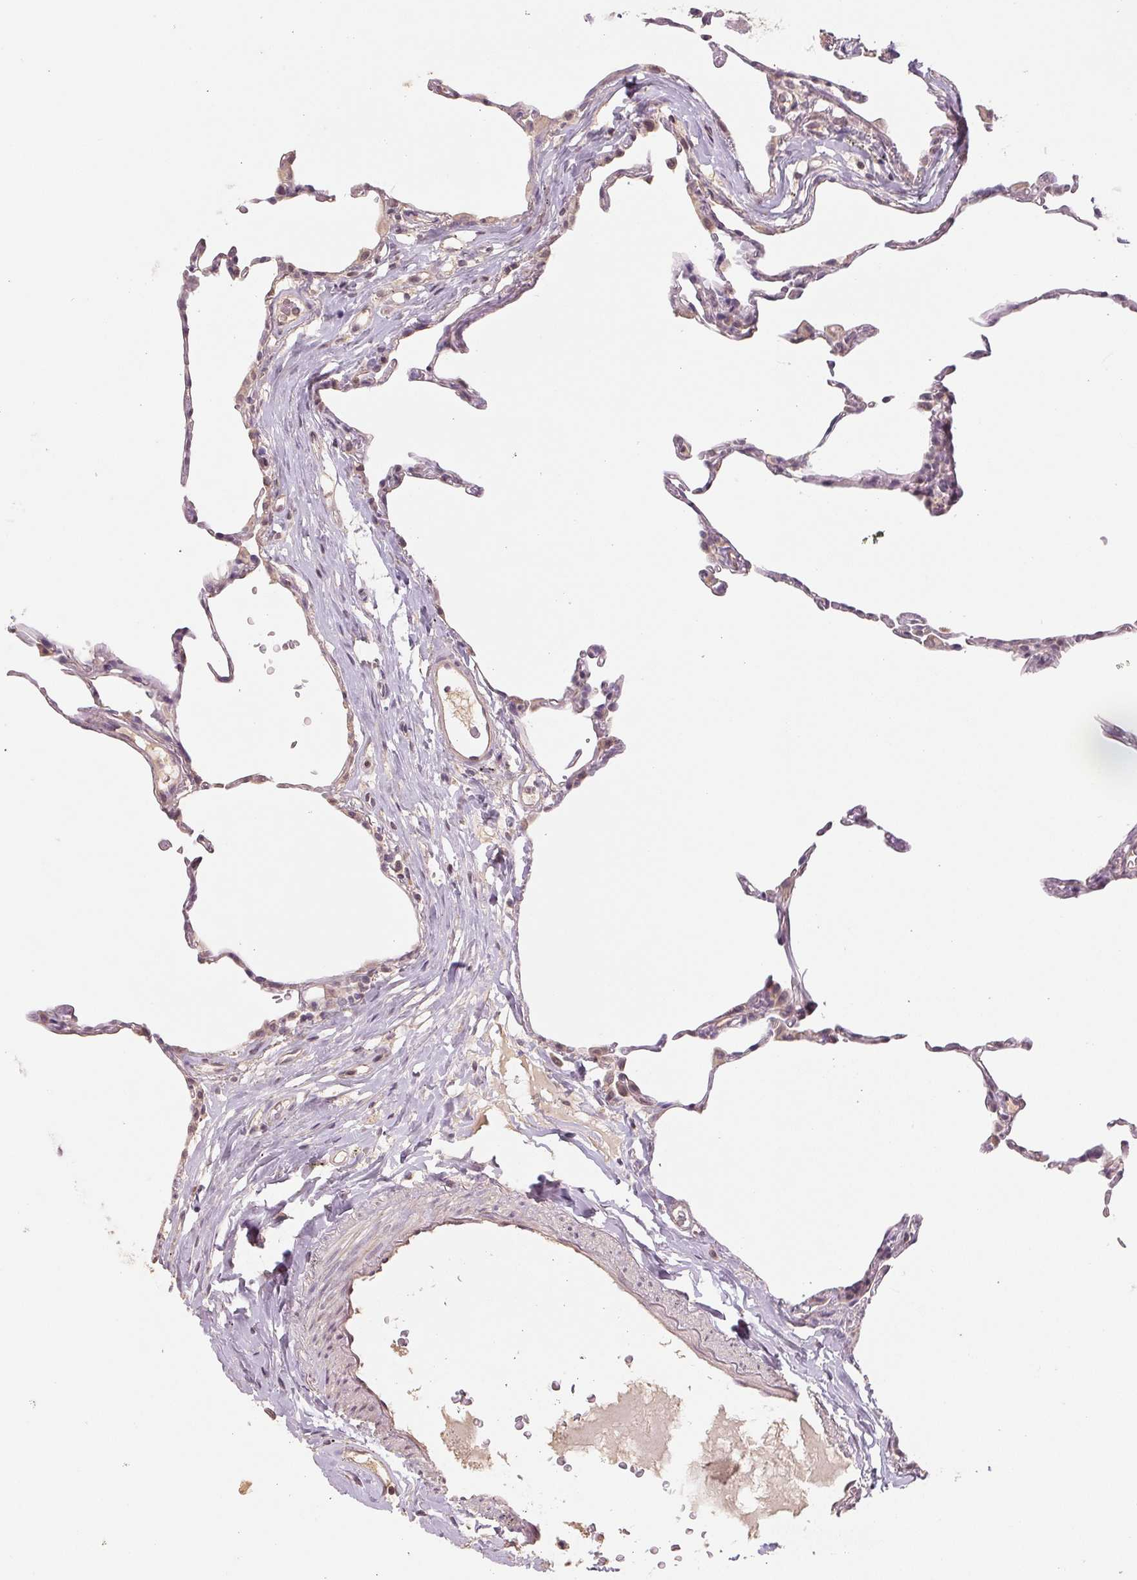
{"staining": {"intensity": "negative", "quantity": "none", "location": "none"}, "tissue": "lung", "cell_type": "Alveolar cells", "image_type": "normal", "snomed": [{"axis": "morphology", "description": "Normal tissue, NOS"}, {"axis": "topography", "description": "Lung"}], "caption": "An IHC photomicrograph of unremarkable lung is shown. There is no staining in alveolar cells of lung. The staining is performed using DAB (3,3'-diaminobenzidine) brown chromogen with nuclei counter-stained in using hematoxylin.", "gene": "COX14", "patient": {"sex": "female", "age": 57}}